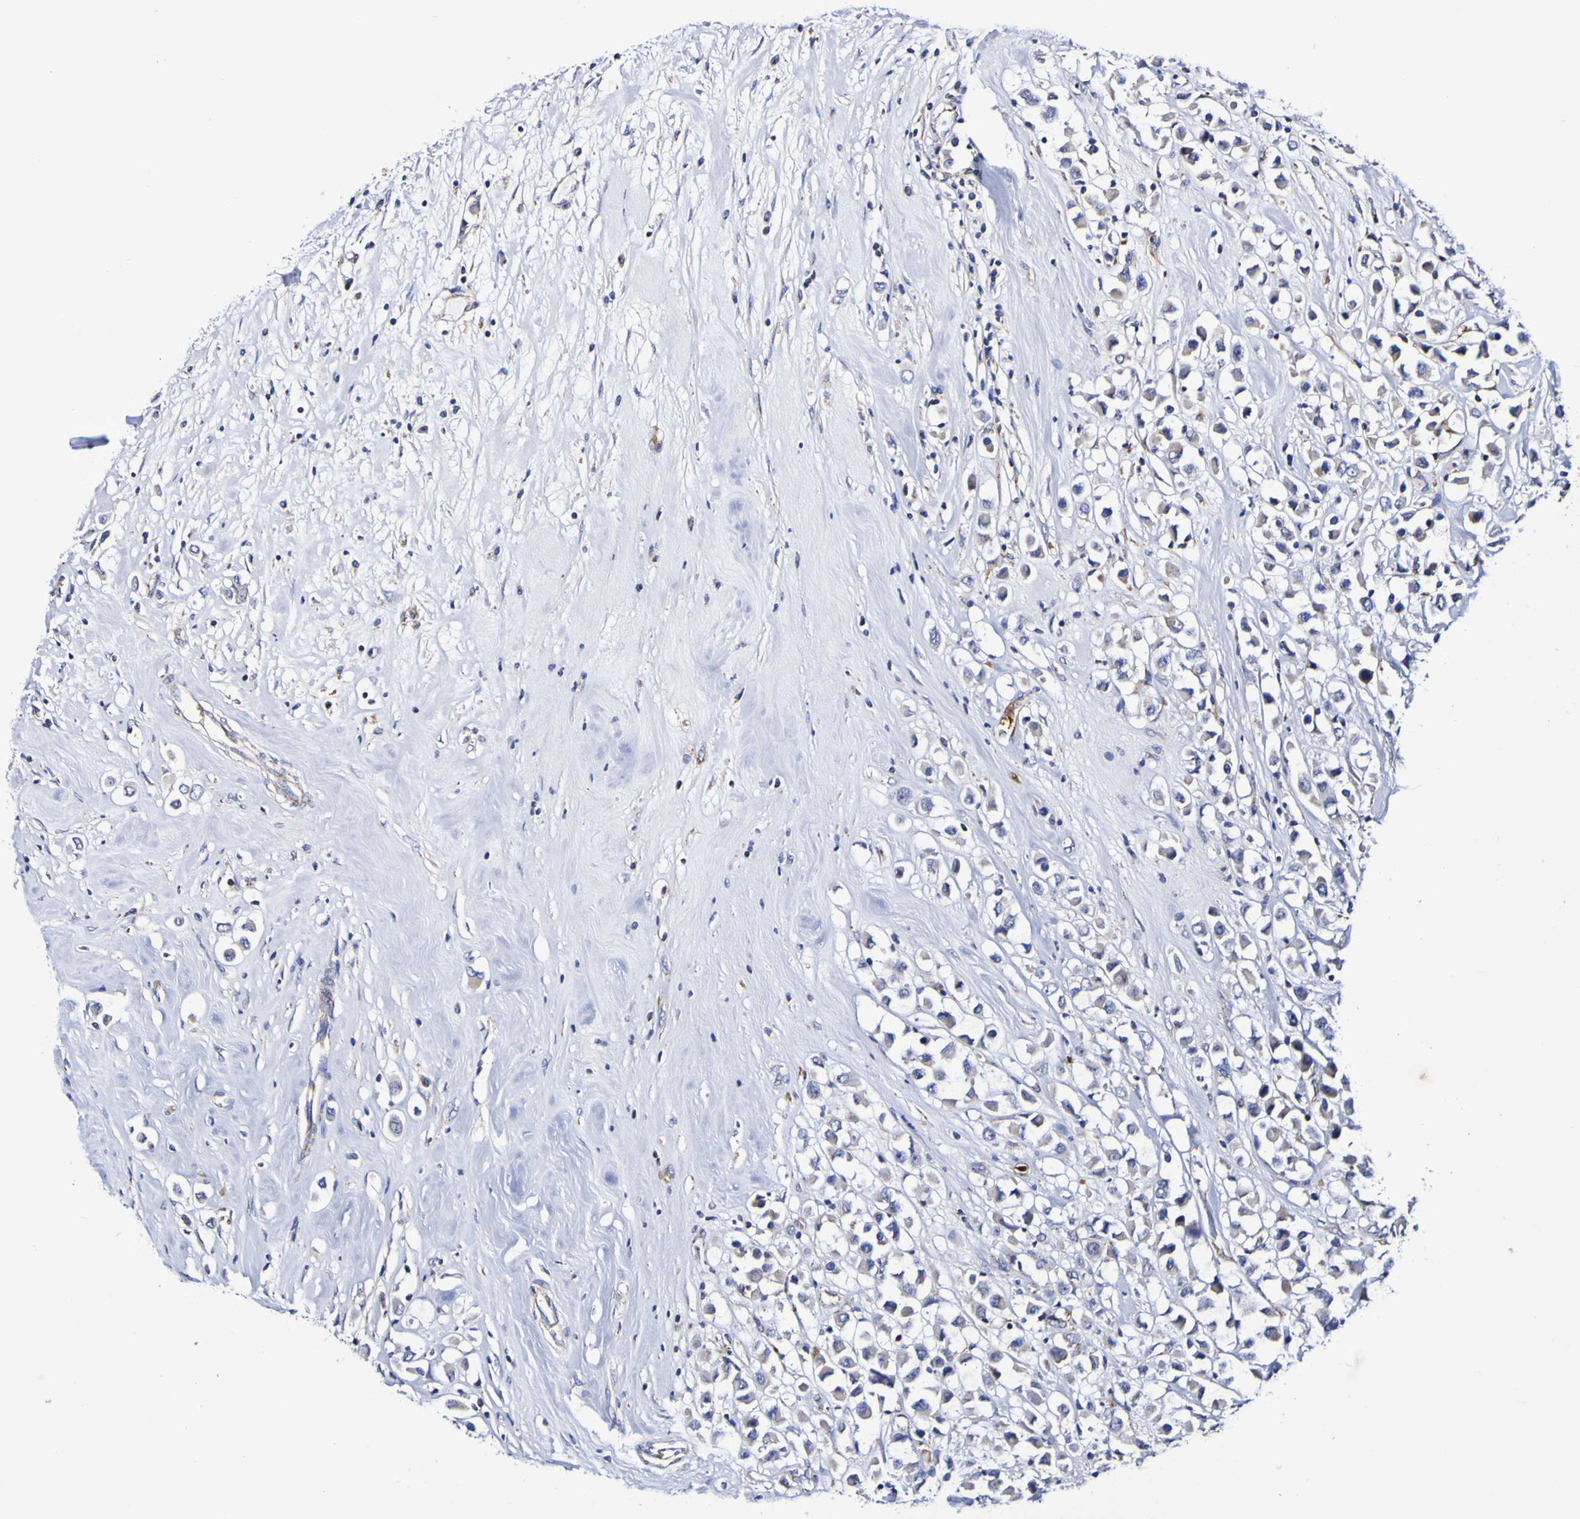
{"staining": {"intensity": "negative", "quantity": "none", "location": "none"}, "tissue": "breast cancer", "cell_type": "Tumor cells", "image_type": "cancer", "snomed": [{"axis": "morphology", "description": "Duct carcinoma"}, {"axis": "topography", "description": "Breast"}], "caption": "DAB immunohistochemical staining of human breast cancer (invasive ductal carcinoma) exhibits no significant positivity in tumor cells.", "gene": "WNT4", "patient": {"sex": "female", "age": 61}}